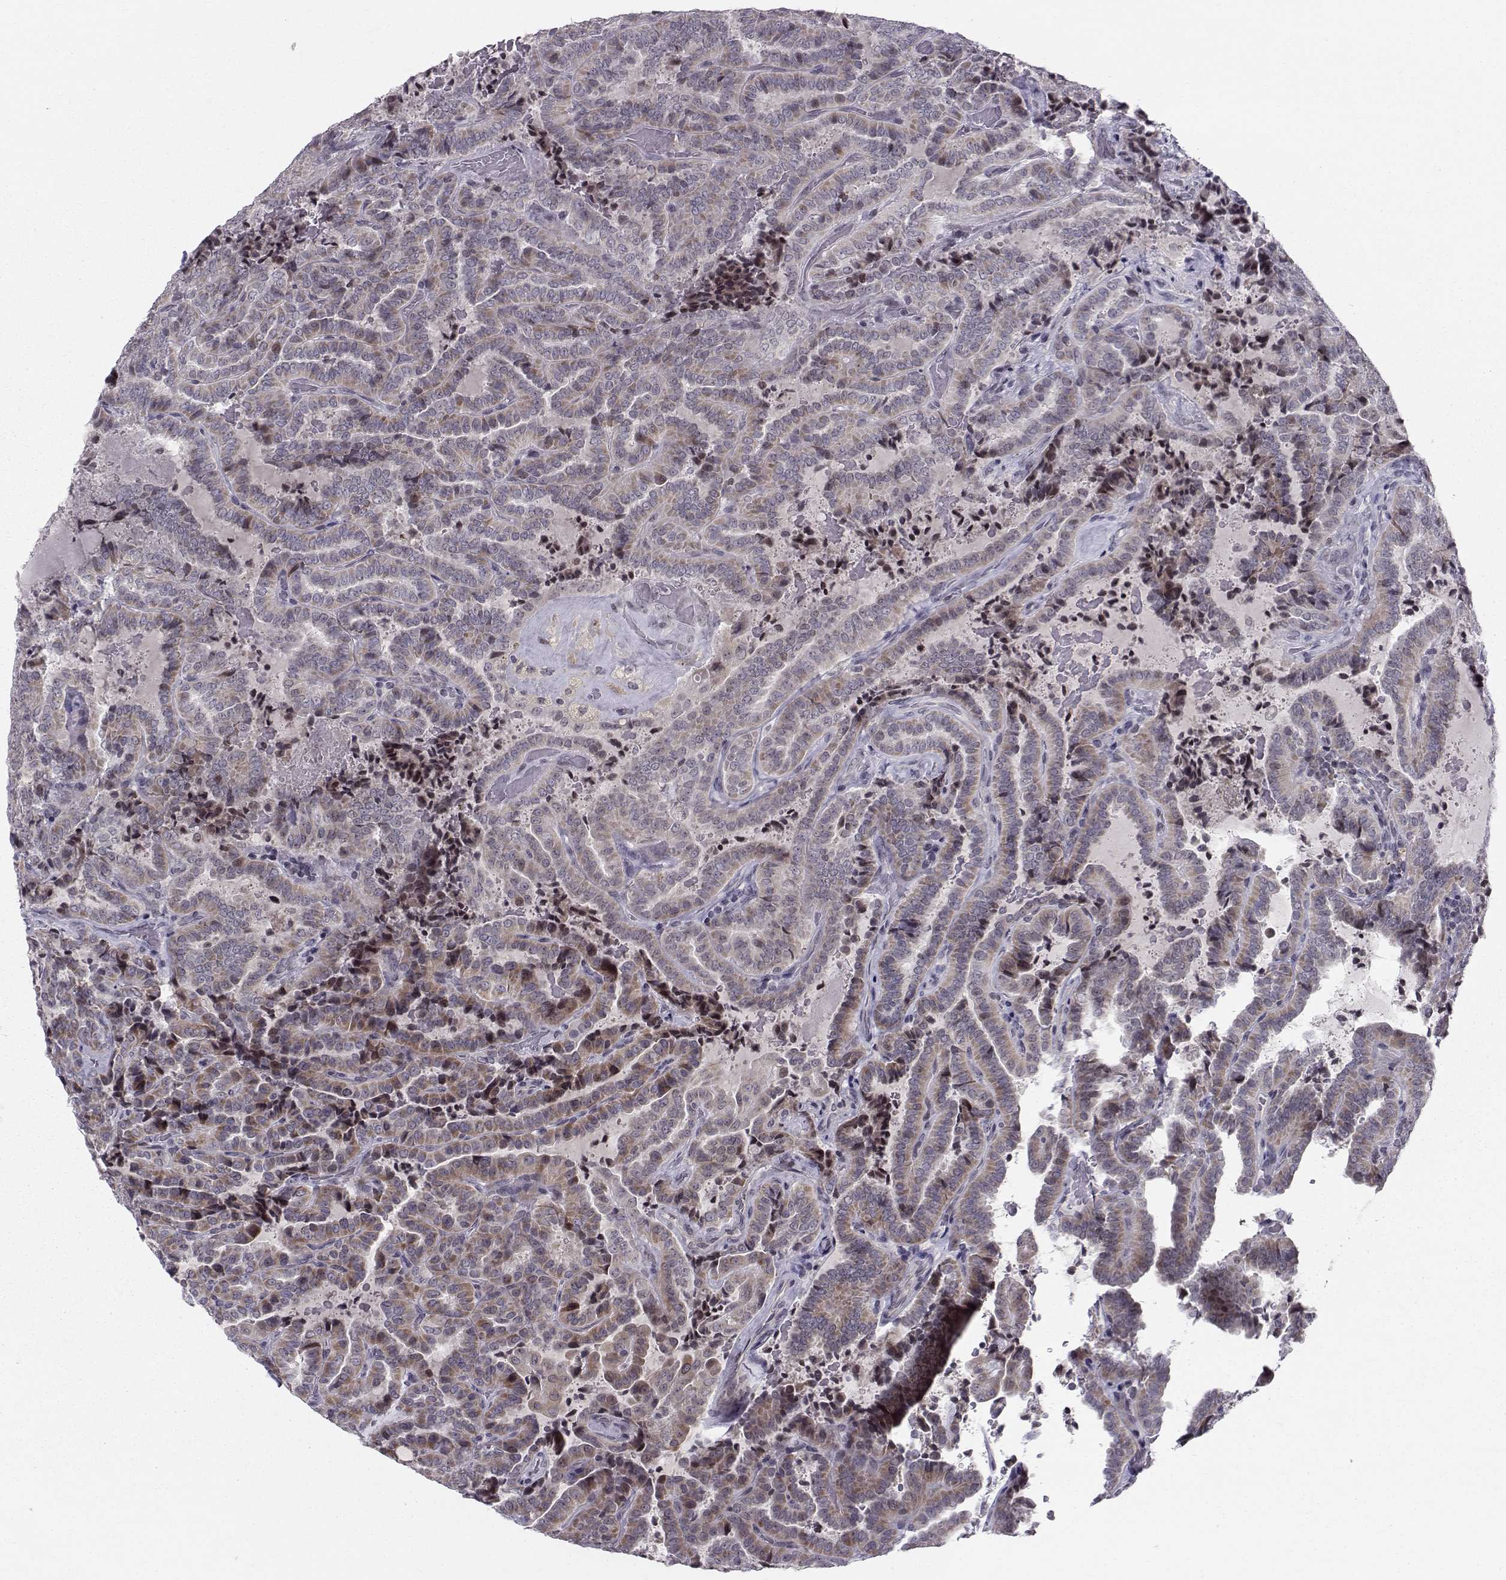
{"staining": {"intensity": "weak", "quantity": "25%-75%", "location": "cytoplasmic/membranous"}, "tissue": "thyroid cancer", "cell_type": "Tumor cells", "image_type": "cancer", "snomed": [{"axis": "morphology", "description": "Papillary adenocarcinoma, NOS"}, {"axis": "topography", "description": "Thyroid gland"}], "caption": "Immunohistochemical staining of thyroid cancer reveals low levels of weak cytoplasmic/membranous protein positivity in about 25%-75% of tumor cells.", "gene": "MARCHF4", "patient": {"sex": "female", "age": 39}}